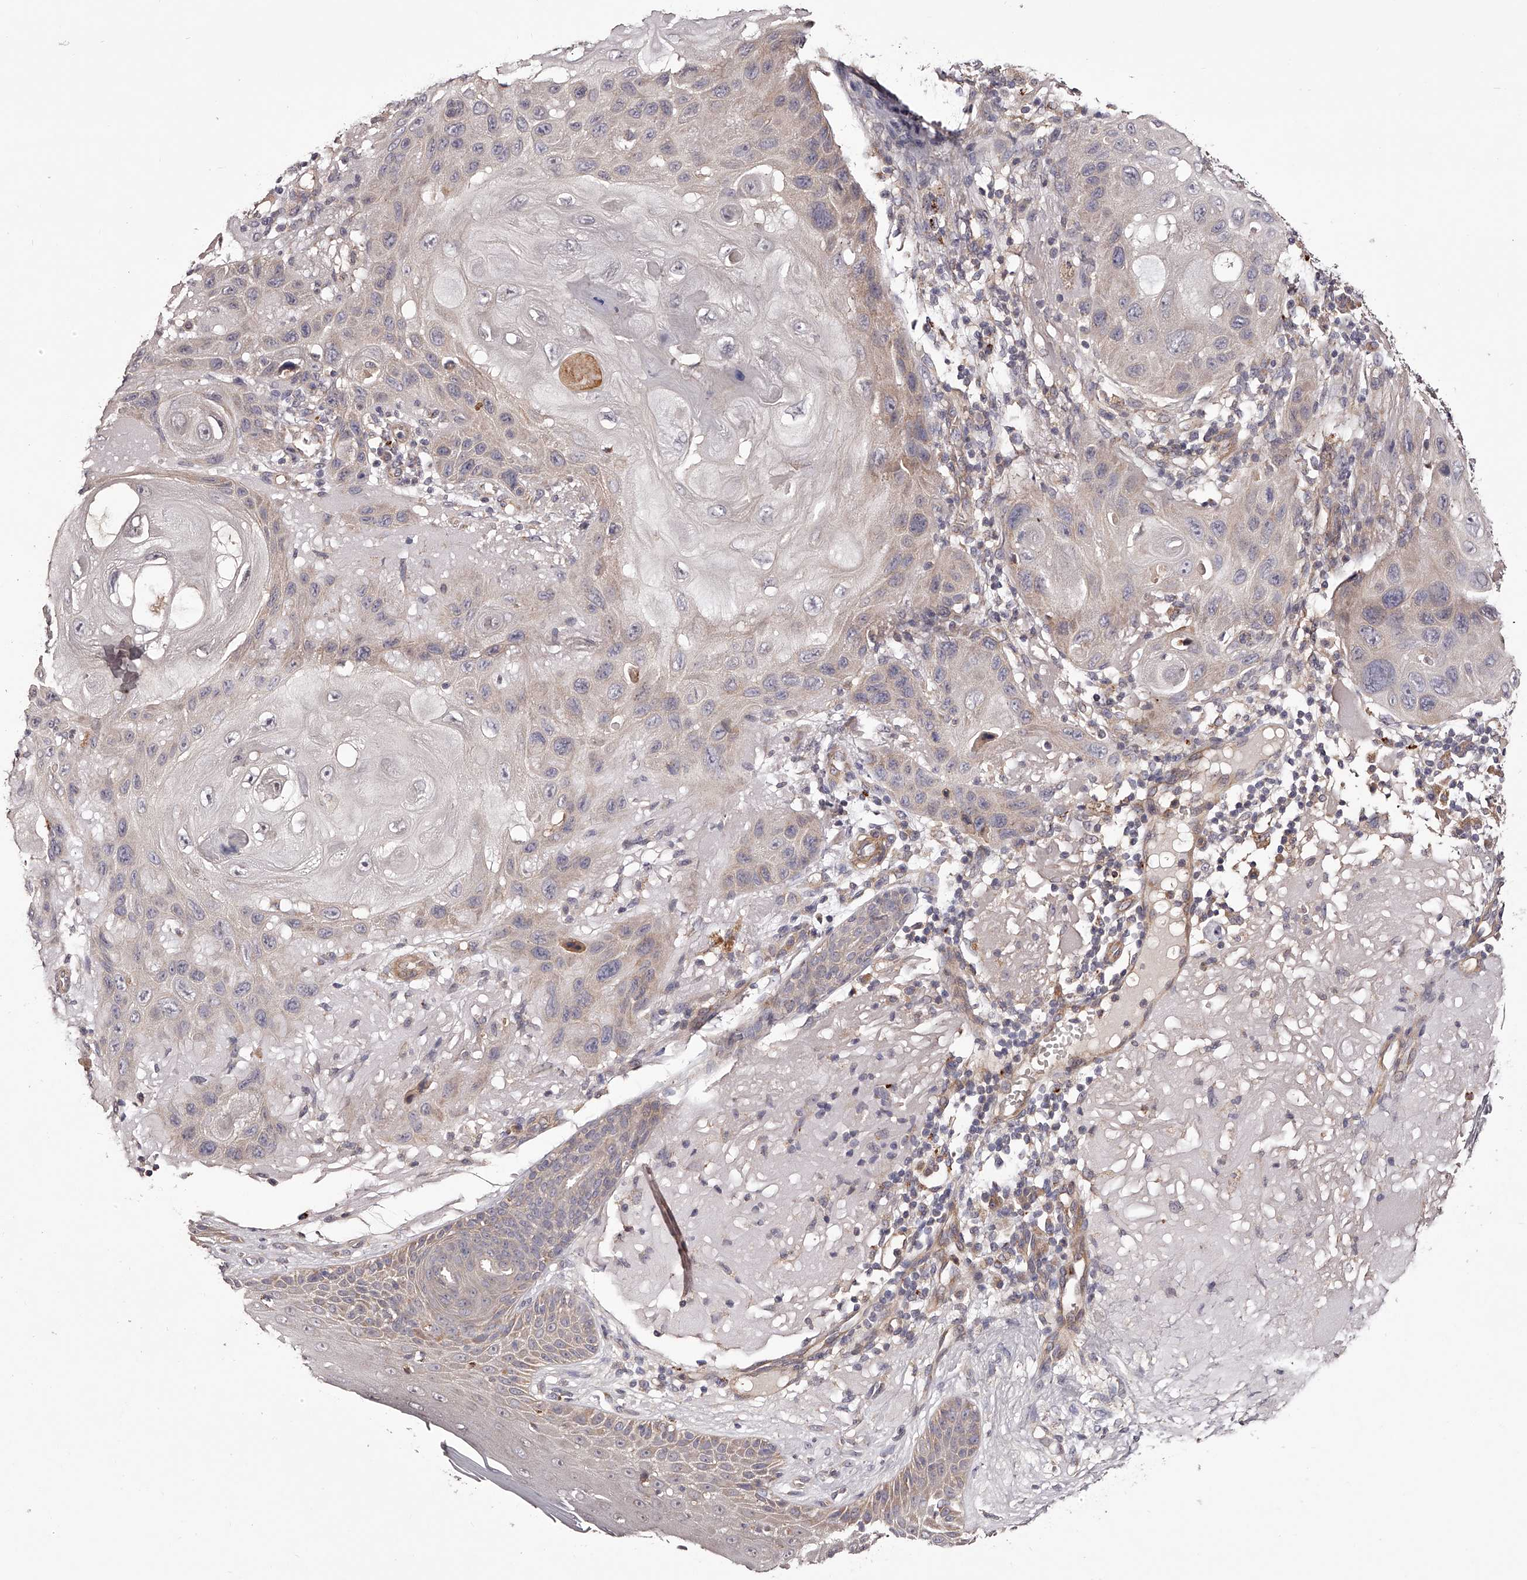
{"staining": {"intensity": "weak", "quantity": "25%-75%", "location": "cytoplasmic/membranous"}, "tissue": "skin cancer", "cell_type": "Tumor cells", "image_type": "cancer", "snomed": [{"axis": "morphology", "description": "Normal tissue, NOS"}, {"axis": "morphology", "description": "Squamous cell carcinoma, NOS"}, {"axis": "topography", "description": "Skin"}], "caption": "This is a micrograph of immunohistochemistry (IHC) staining of skin cancer (squamous cell carcinoma), which shows weak positivity in the cytoplasmic/membranous of tumor cells.", "gene": "ODF2L", "patient": {"sex": "female", "age": 96}}